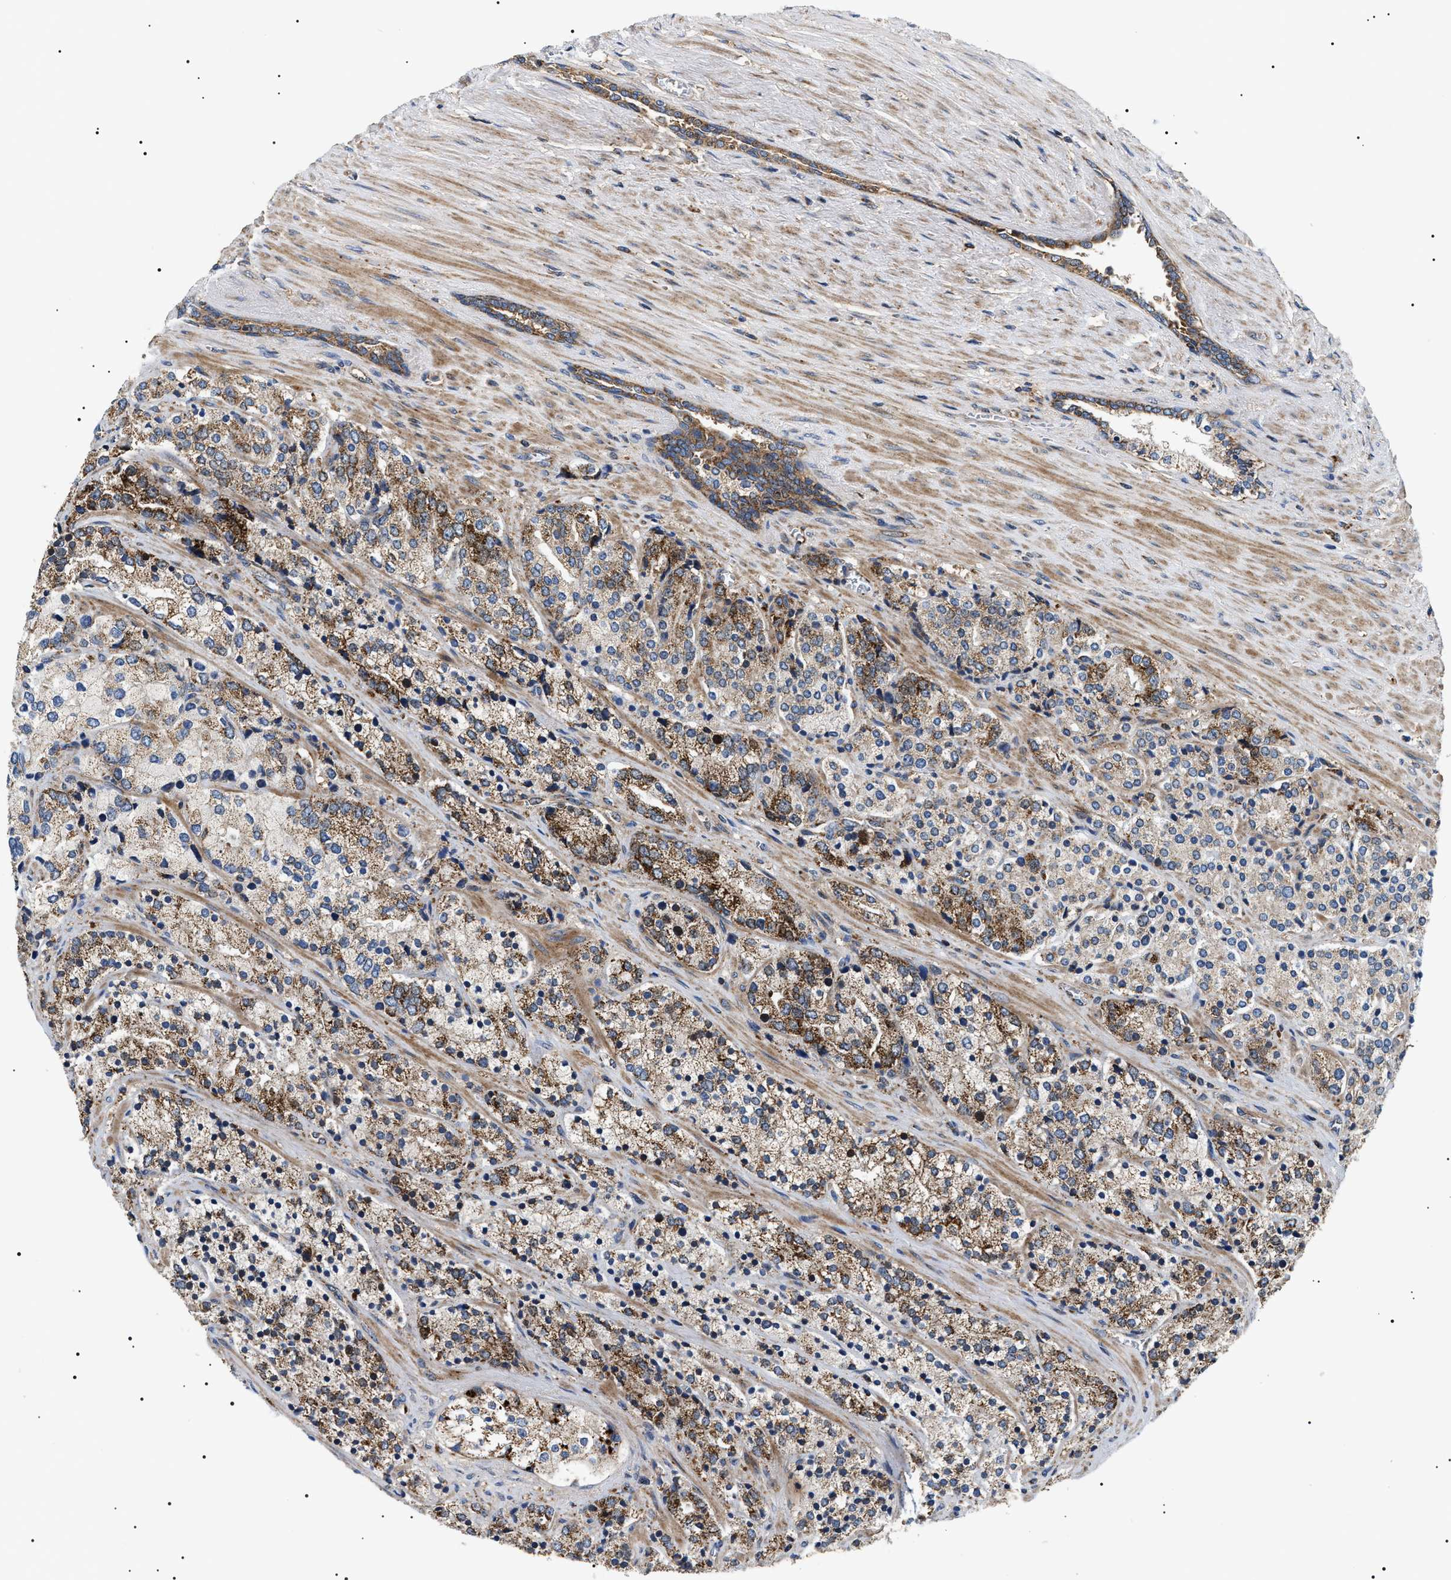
{"staining": {"intensity": "moderate", "quantity": ">75%", "location": "cytoplasmic/membranous"}, "tissue": "prostate cancer", "cell_type": "Tumor cells", "image_type": "cancer", "snomed": [{"axis": "morphology", "description": "Adenocarcinoma, High grade"}, {"axis": "topography", "description": "Prostate"}], "caption": "Tumor cells exhibit medium levels of moderate cytoplasmic/membranous staining in approximately >75% of cells in high-grade adenocarcinoma (prostate). The protein is shown in brown color, while the nuclei are stained blue.", "gene": "OXSM", "patient": {"sex": "male", "age": 71}}